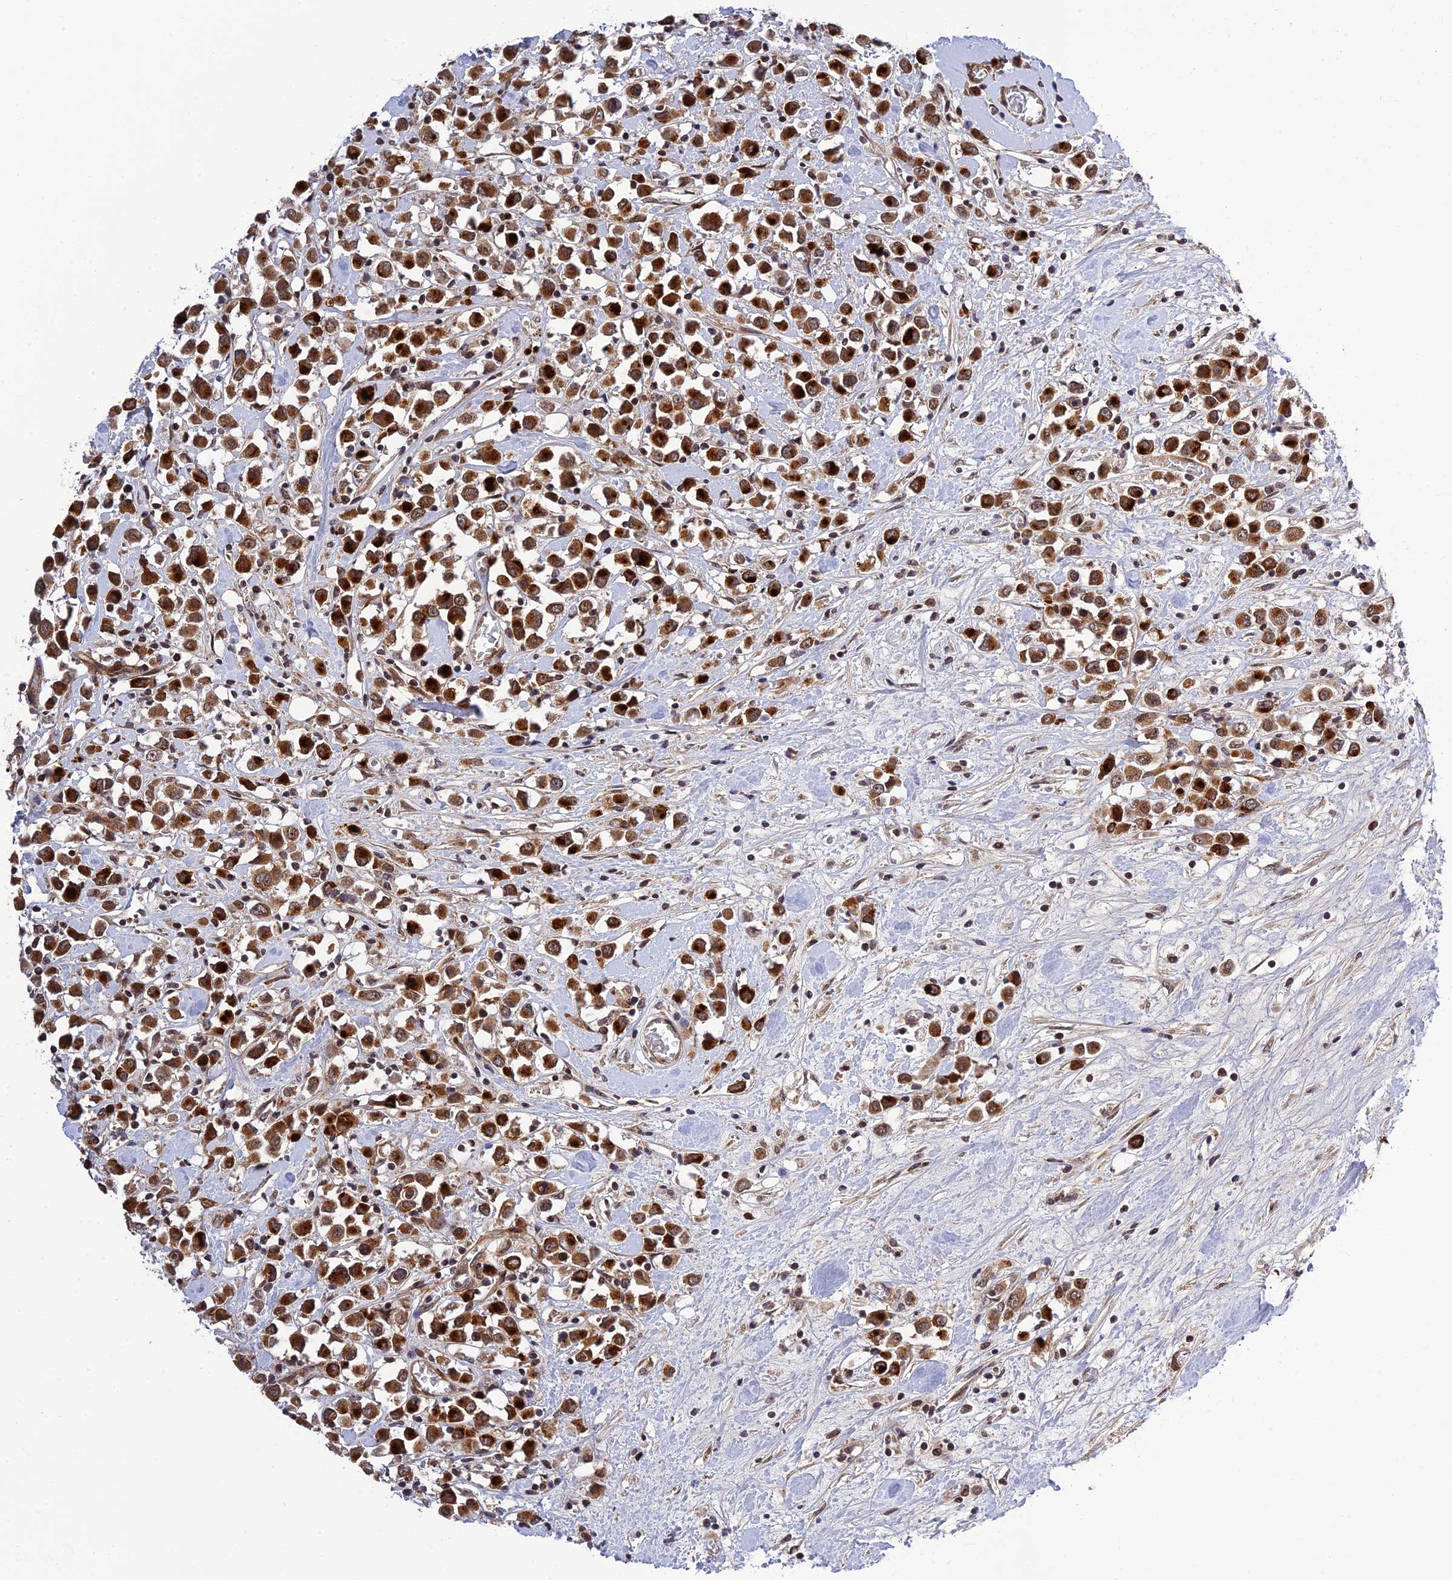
{"staining": {"intensity": "strong", "quantity": ">75%", "location": "cytoplasmic/membranous"}, "tissue": "breast cancer", "cell_type": "Tumor cells", "image_type": "cancer", "snomed": [{"axis": "morphology", "description": "Duct carcinoma"}, {"axis": "topography", "description": "Breast"}], "caption": "IHC (DAB (3,3'-diaminobenzidine)) staining of human breast intraductal carcinoma displays strong cytoplasmic/membranous protein expression in about >75% of tumor cells. Nuclei are stained in blue.", "gene": "REXO1", "patient": {"sex": "female", "age": 61}}